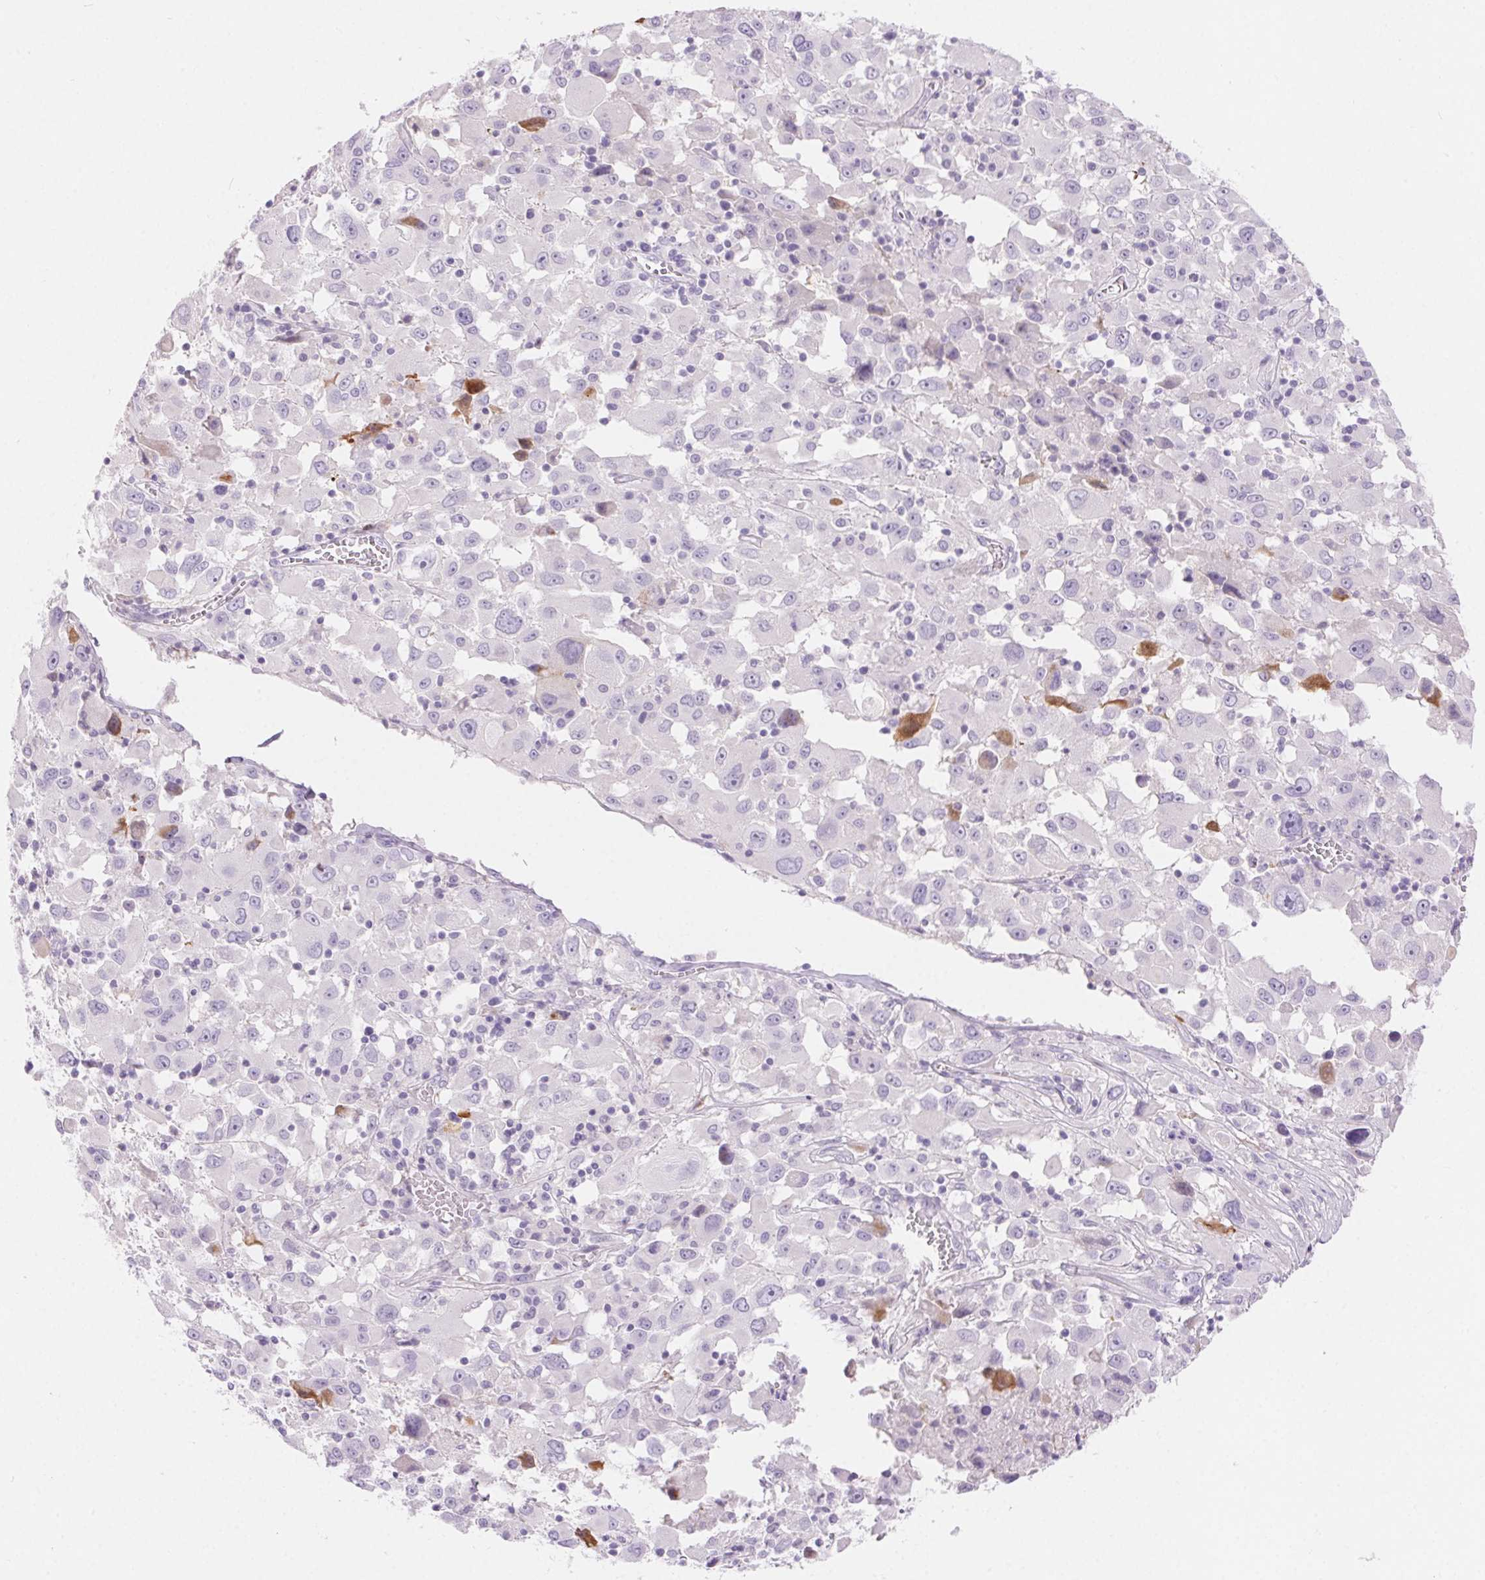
{"staining": {"intensity": "negative", "quantity": "none", "location": "none"}, "tissue": "melanoma", "cell_type": "Tumor cells", "image_type": "cancer", "snomed": [{"axis": "morphology", "description": "Malignant melanoma, Metastatic site"}, {"axis": "topography", "description": "Soft tissue"}], "caption": "This is an IHC image of human melanoma. There is no positivity in tumor cells.", "gene": "CLDN16", "patient": {"sex": "male", "age": 50}}